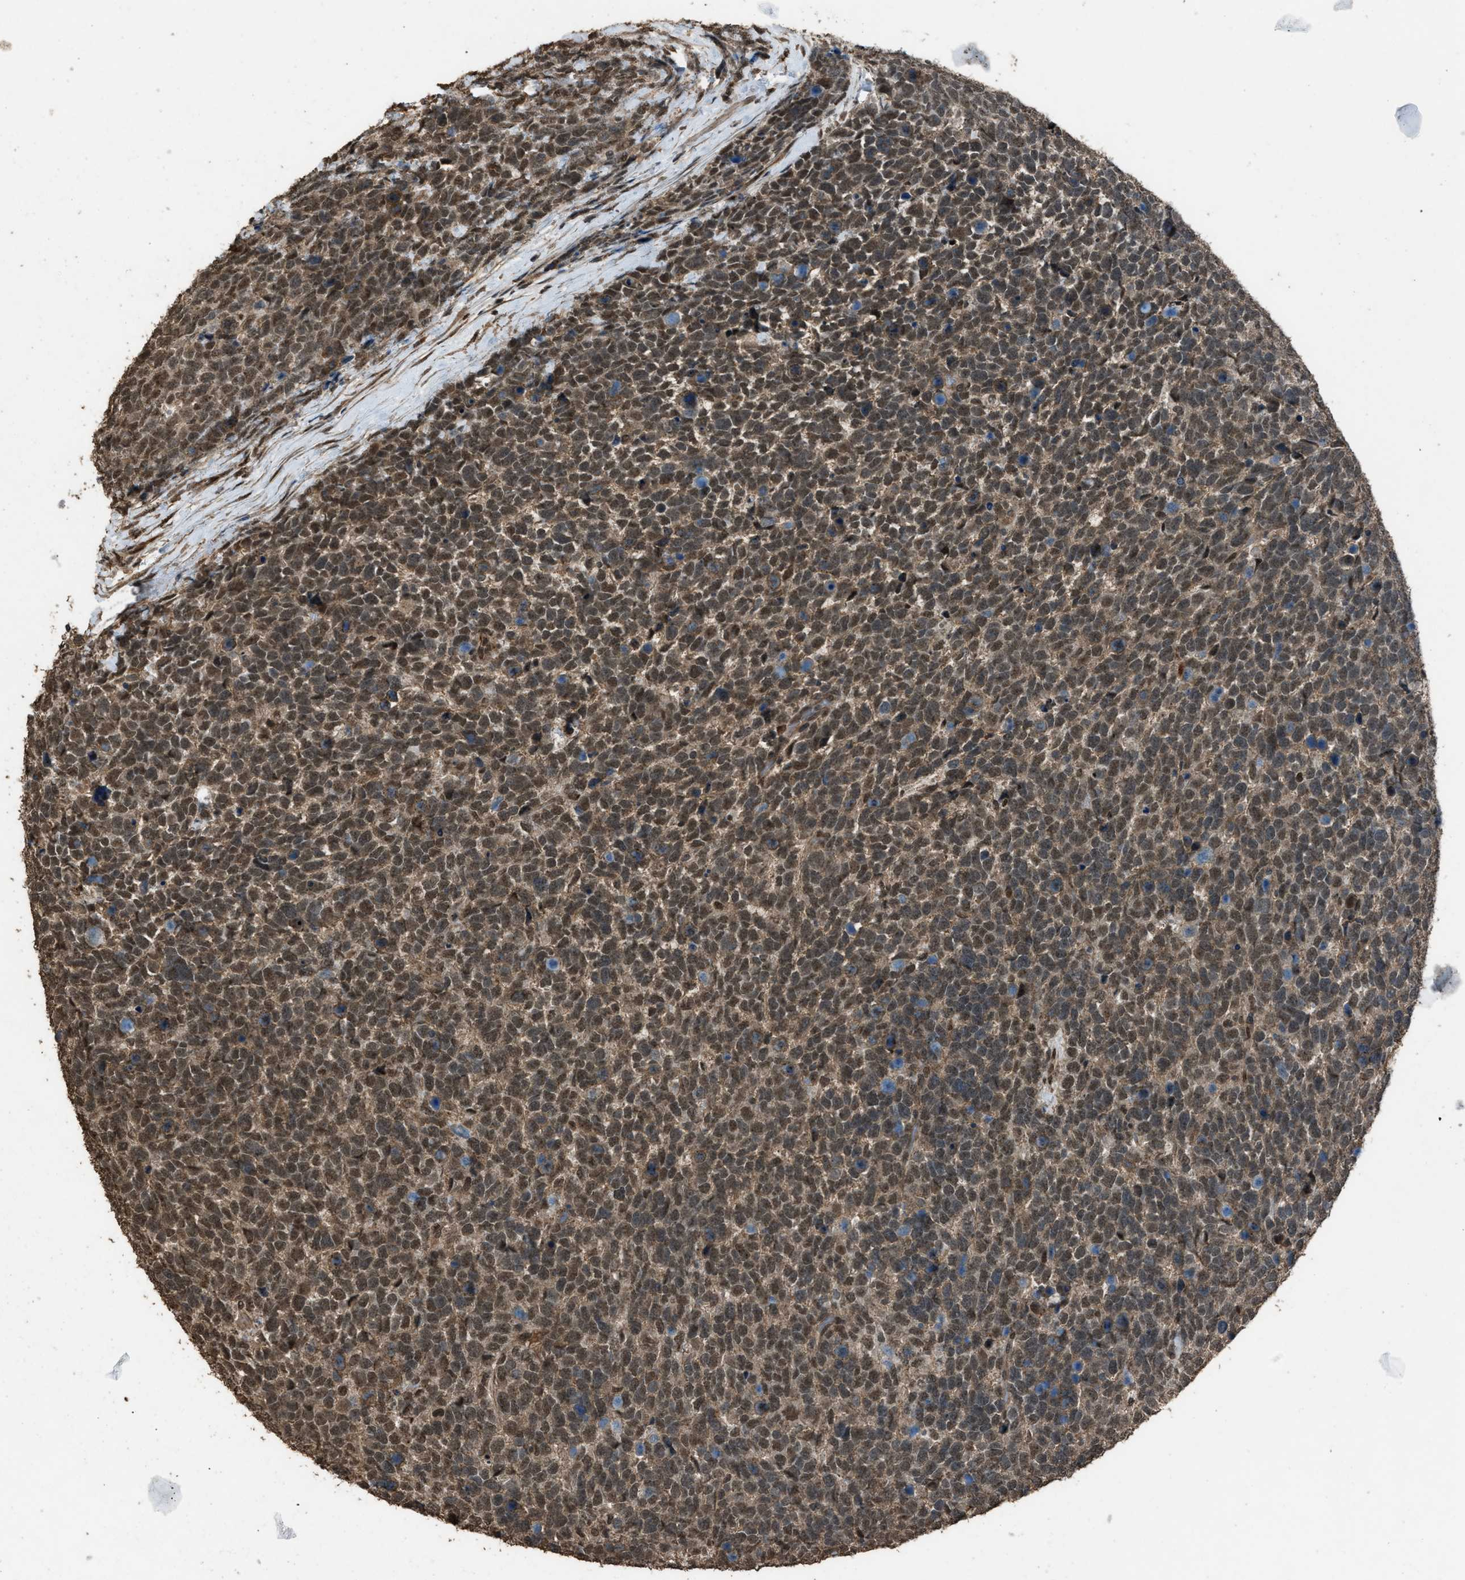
{"staining": {"intensity": "moderate", "quantity": ">75%", "location": "cytoplasmic/membranous,nuclear"}, "tissue": "urothelial cancer", "cell_type": "Tumor cells", "image_type": "cancer", "snomed": [{"axis": "morphology", "description": "Urothelial carcinoma, High grade"}, {"axis": "topography", "description": "Urinary bladder"}], "caption": "An IHC image of tumor tissue is shown. Protein staining in brown highlights moderate cytoplasmic/membranous and nuclear positivity in urothelial carcinoma (high-grade) within tumor cells. (IHC, brightfield microscopy, high magnification).", "gene": "SERTAD2", "patient": {"sex": "female", "age": 82}}